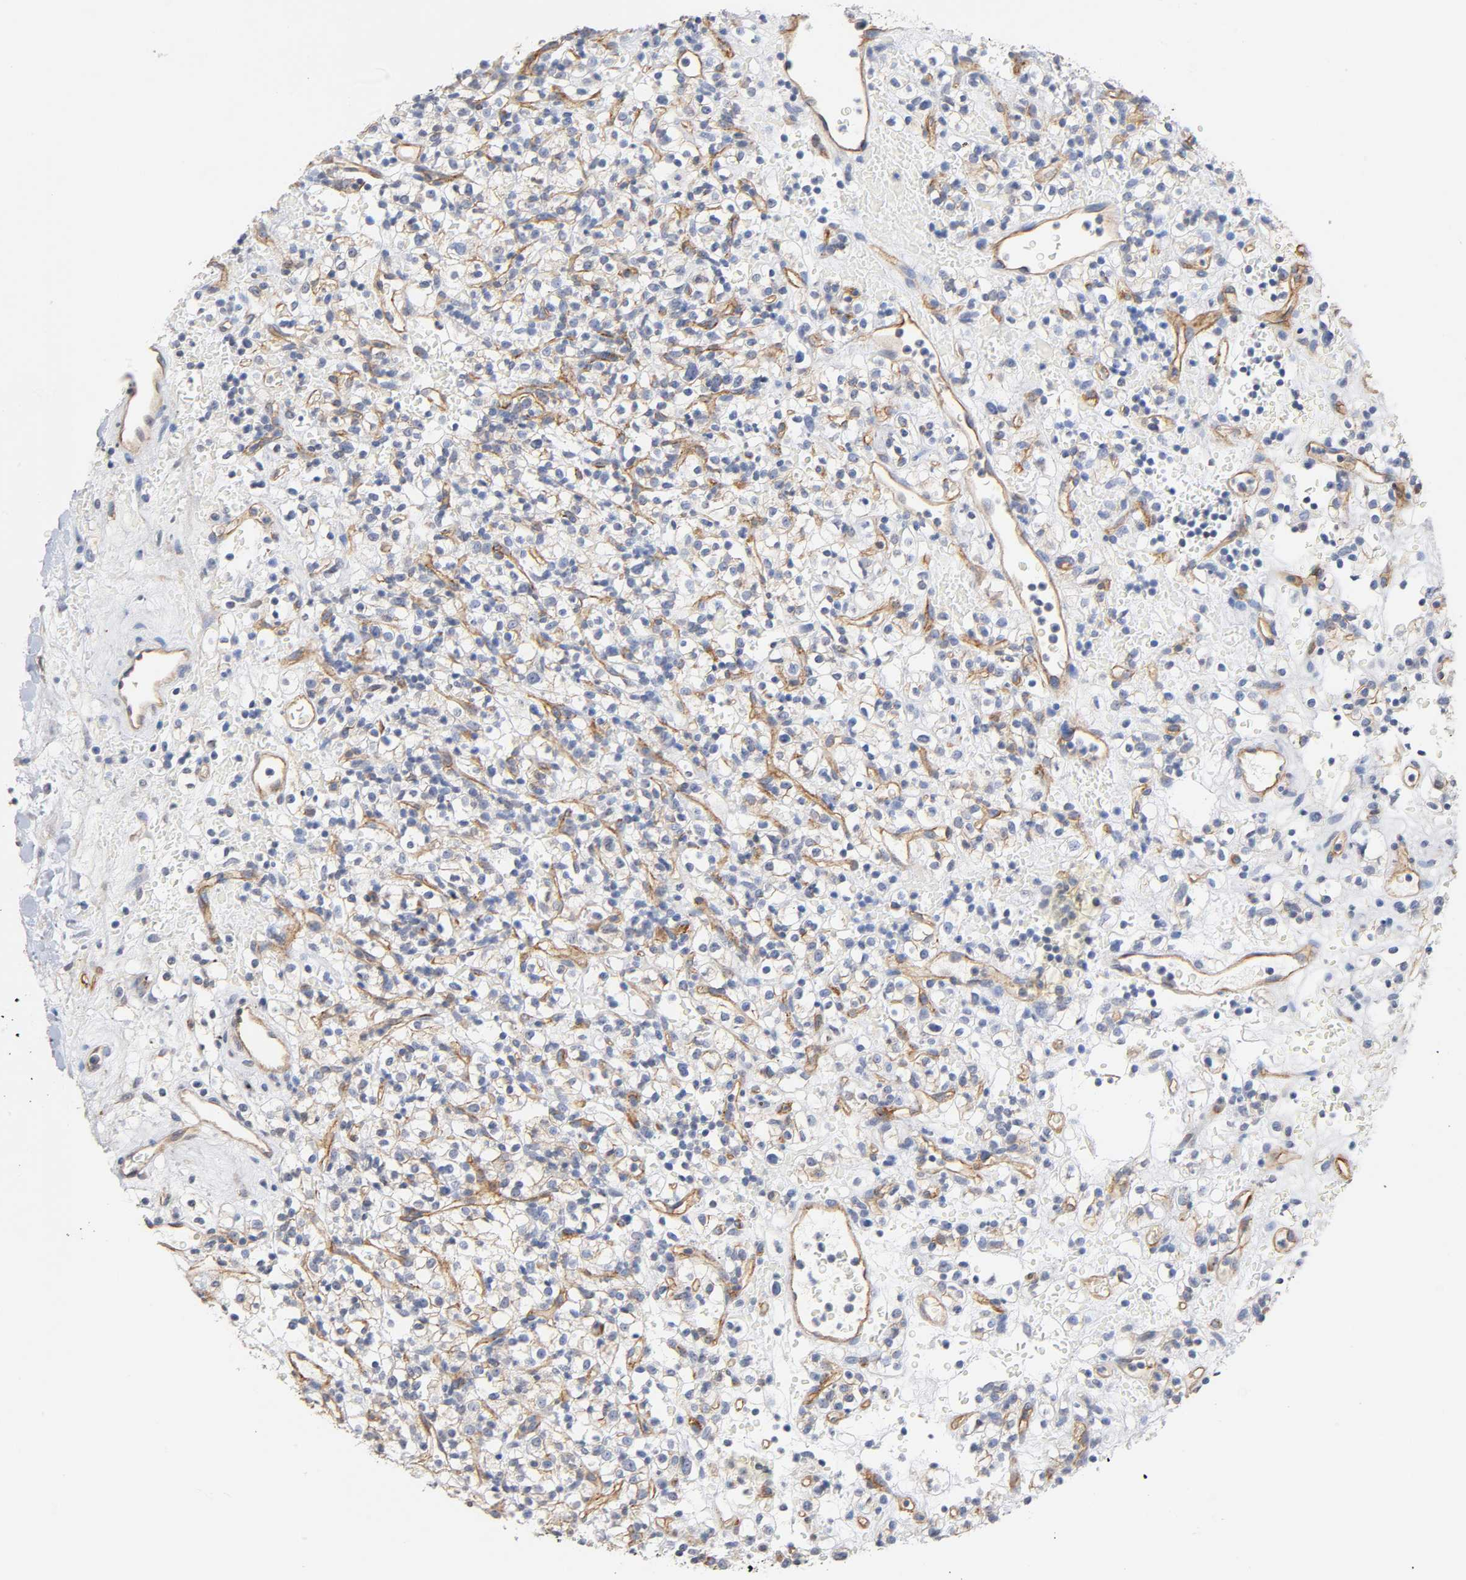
{"staining": {"intensity": "negative", "quantity": "none", "location": "none"}, "tissue": "renal cancer", "cell_type": "Tumor cells", "image_type": "cancer", "snomed": [{"axis": "morphology", "description": "Normal tissue, NOS"}, {"axis": "morphology", "description": "Adenocarcinoma, NOS"}, {"axis": "topography", "description": "Kidney"}], "caption": "Micrograph shows no significant protein expression in tumor cells of renal adenocarcinoma.", "gene": "SPTAN1", "patient": {"sex": "female", "age": 72}}